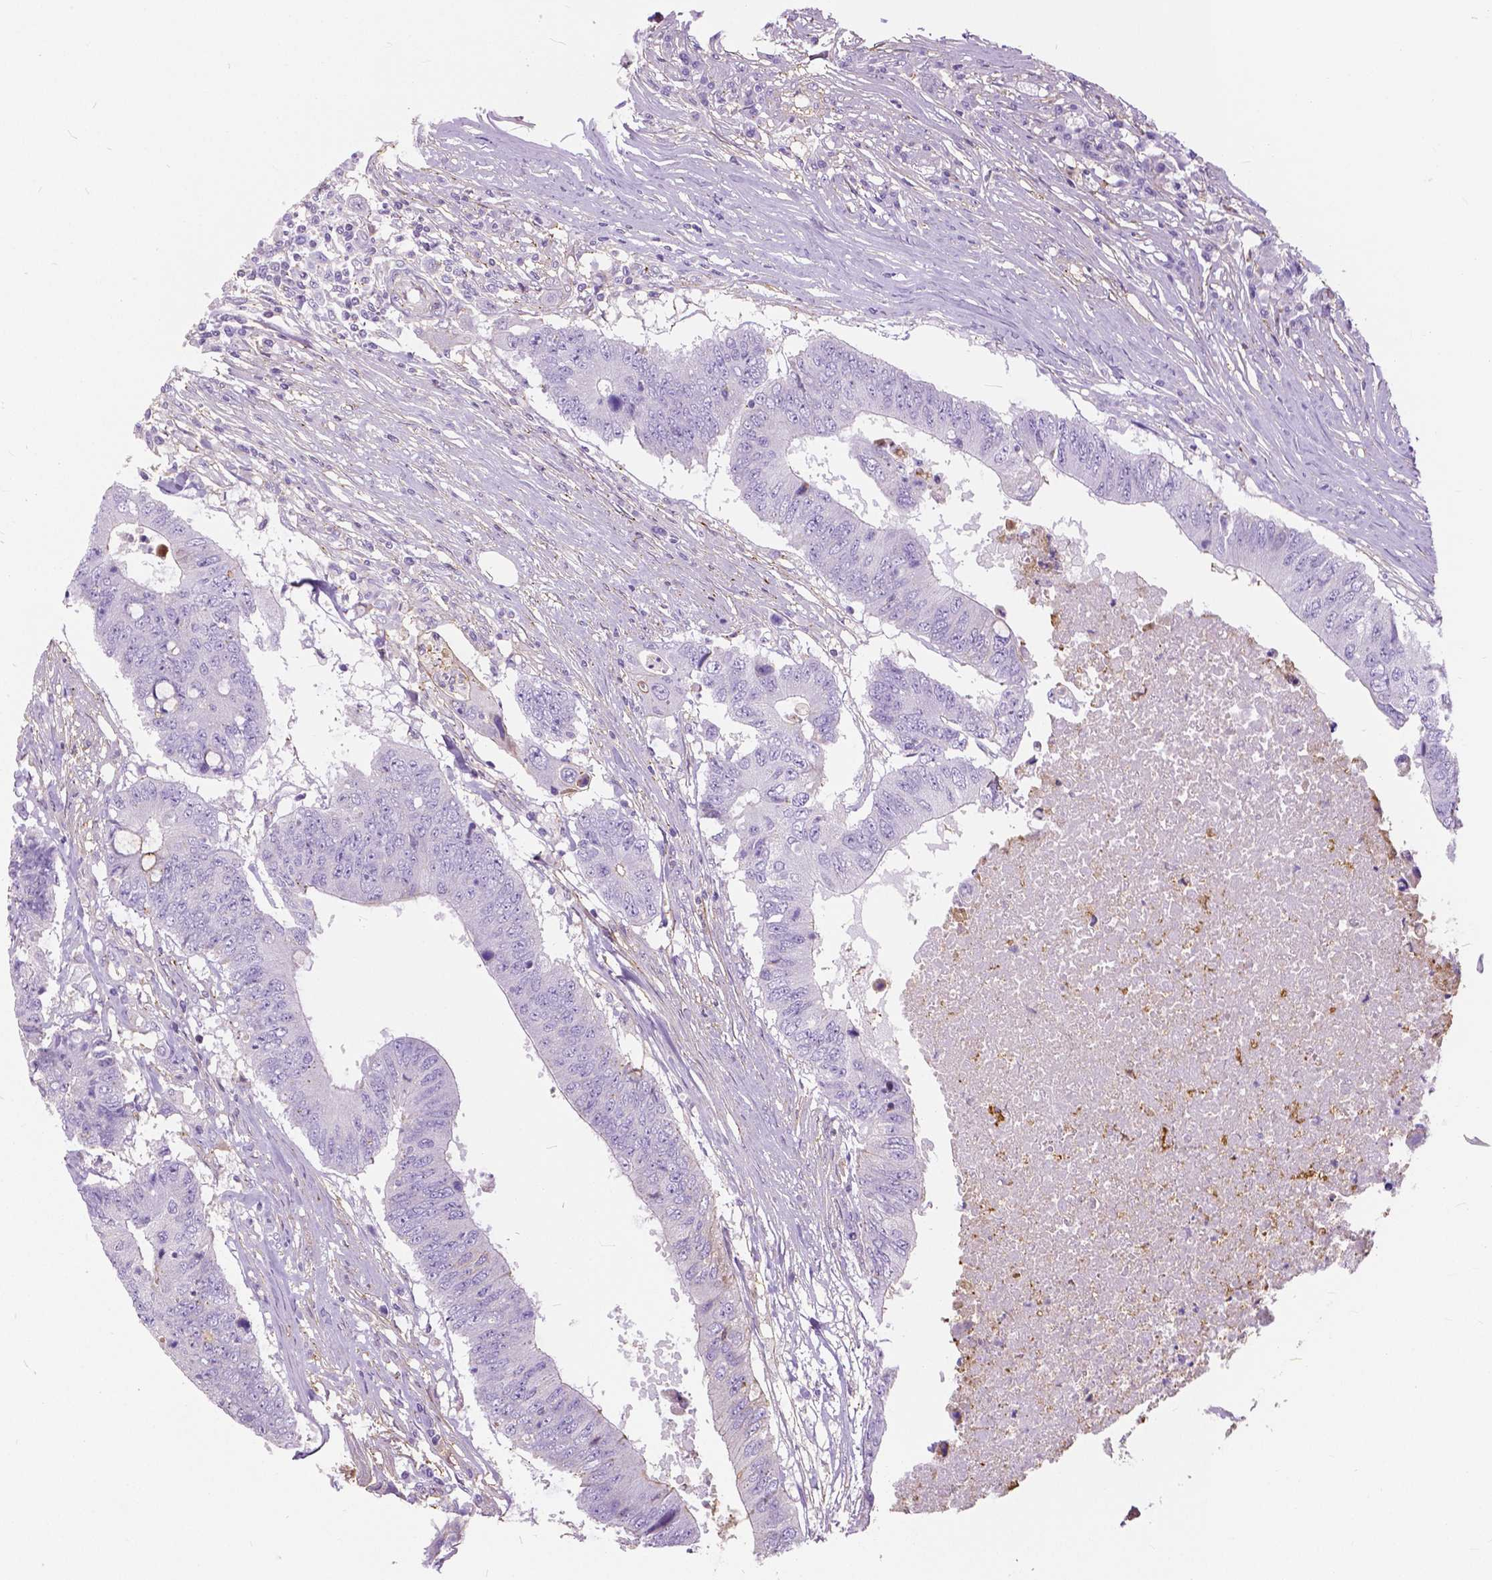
{"staining": {"intensity": "negative", "quantity": "none", "location": "none"}, "tissue": "colorectal cancer", "cell_type": "Tumor cells", "image_type": "cancer", "snomed": [{"axis": "morphology", "description": "Adenocarcinoma, NOS"}, {"axis": "topography", "description": "Colon"}], "caption": "High power microscopy micrograph of an immunohistochemistry micrograph of colorectal cancer, revealing no significant positivity in tumor cells.", "gene": "ANXA13", "patient": {"sex": "male", "age": 71}}